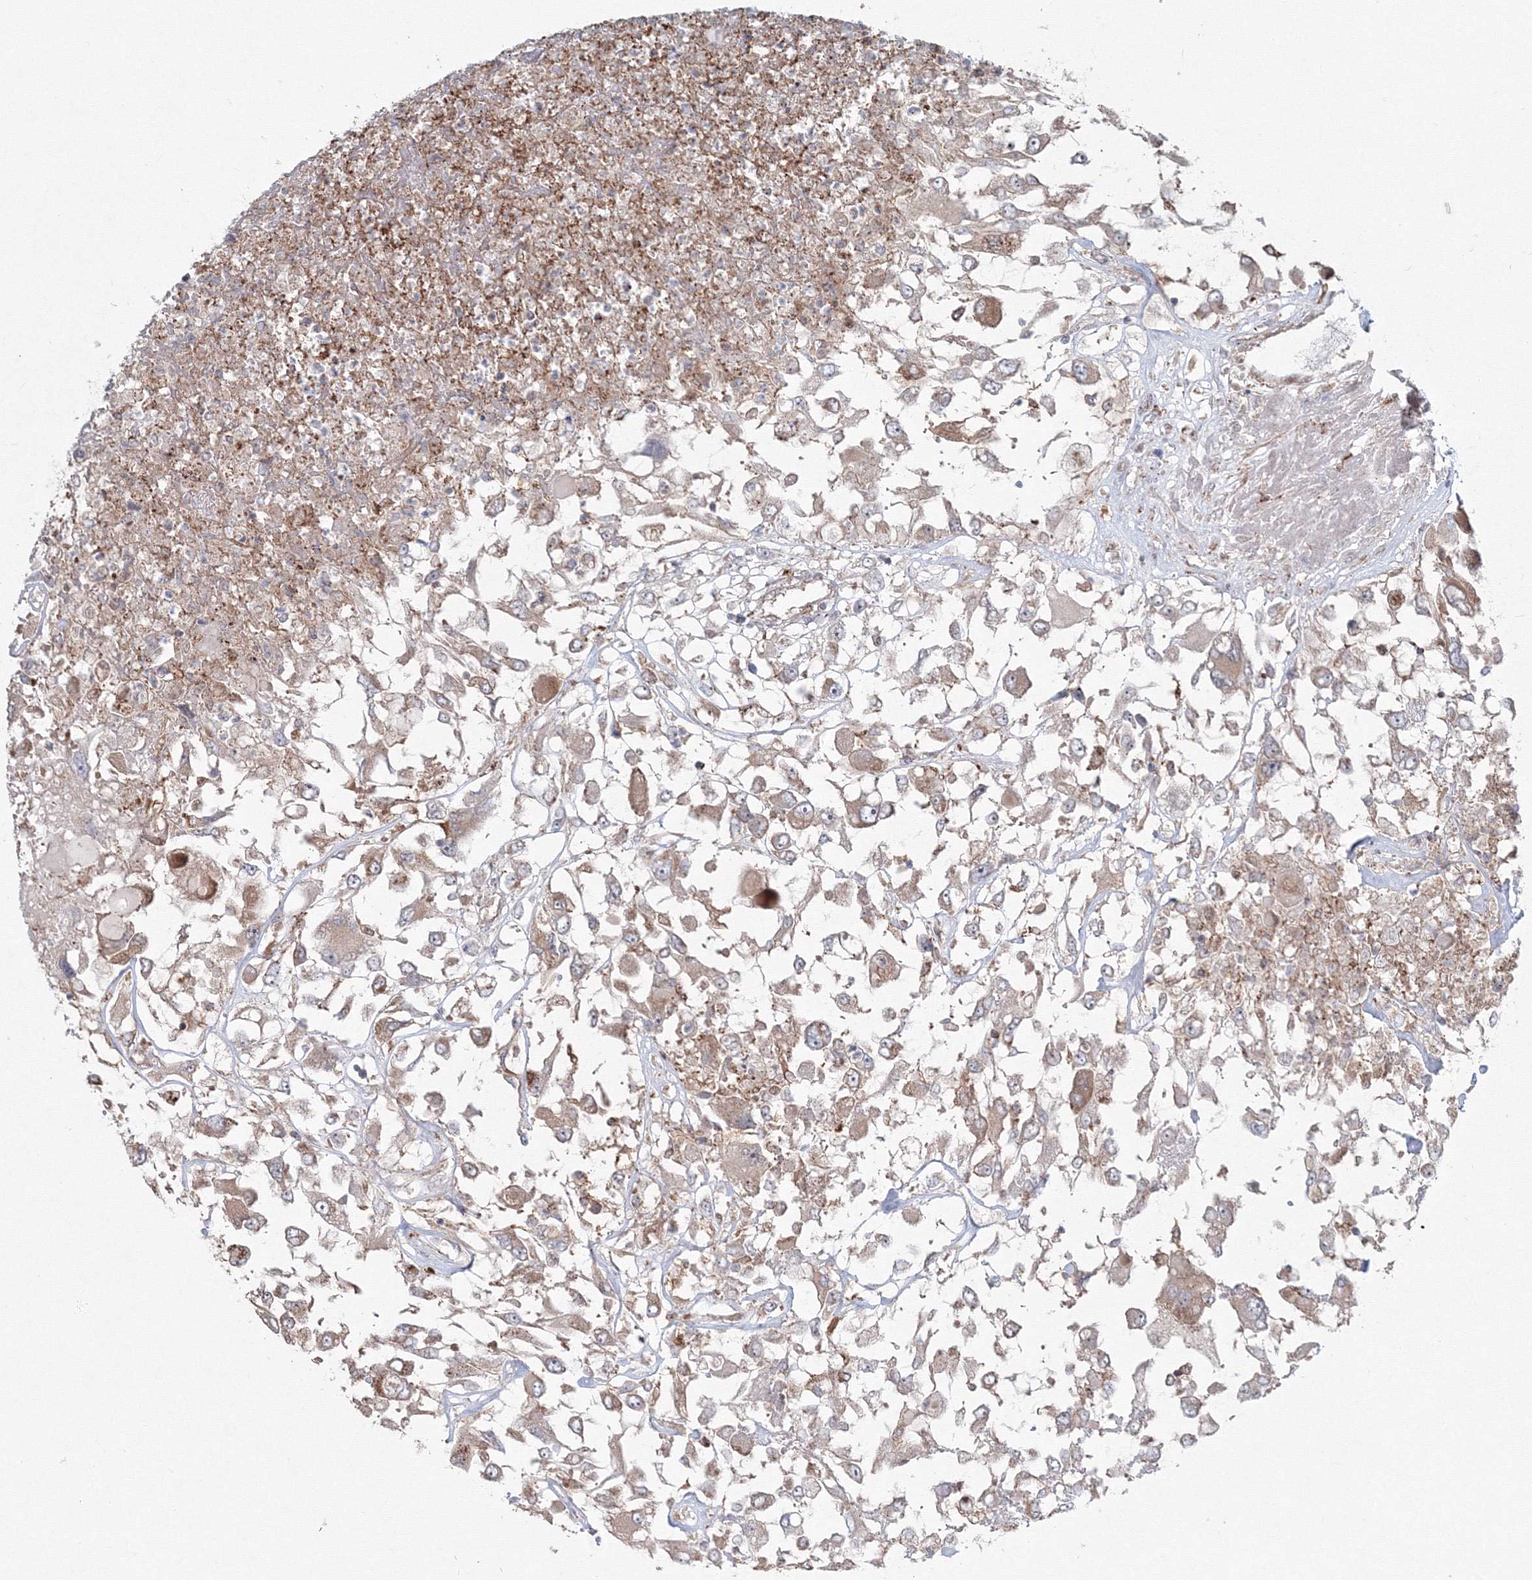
{"staining": {"intensity": "weak", "quantity": ">75%", "location": "cytoplasmic/membranous"}, "tissue": "renal cancer", "cell_type": "Tumor cells", "image_type": "cancer", "snomed": [{"axis": "morphology", "description": "Adenocarcinoma, NOS"}, {"axis": "topography", "description": "Kidney"}], "caption": "Protein expression analysis of human renal adenocarcinoma reveals weak cytoplasmic/membranous positivity in approximately >75% of tumor cells.", "gene": "MKRN2", "patient": {"sex": "female", "age": 52}}